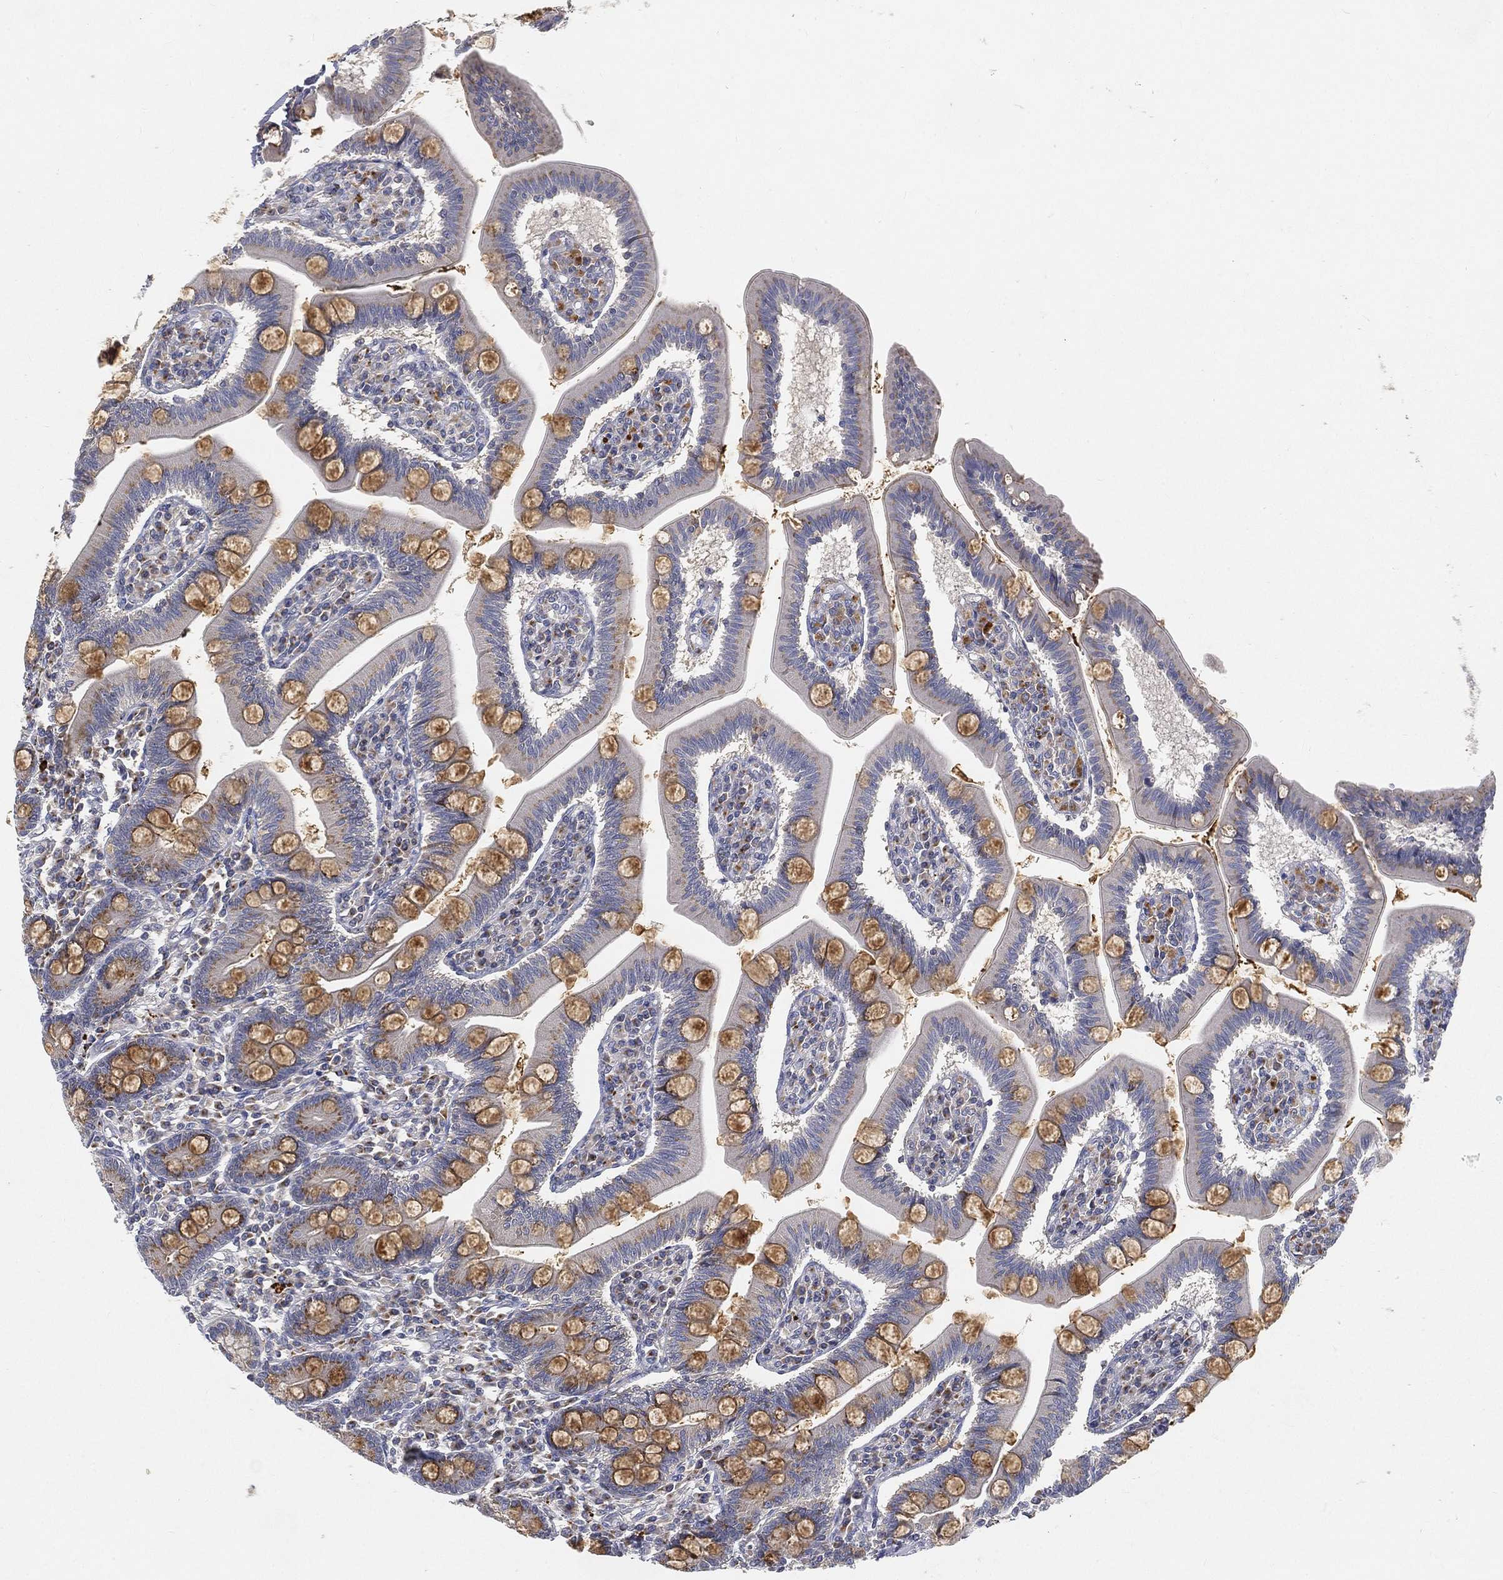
{"staining": {"intensity": "moderate", "quantity": "25%-75%", "location": "cytoplasmic/membranous"}, "tissue": "small intestine", "cell_type": "Glandular cells", "image_type": "normal", "snomed": [{"axis": "morphology", "description": "Normal tissue, NOS"}, {"axis": "topography", "description": "Small intestine"}], "caption": "Protein expression by immunohistochemistry (IHC) demonstrates moderate cytoplasmic/membranous positivity in approximately 25%-75% of glandular cells in normal small intestine. (IHC, brightfield microscopy, high magnification).", "gene": "CTSL", "patient": {"sex": "male", "age": 88}}